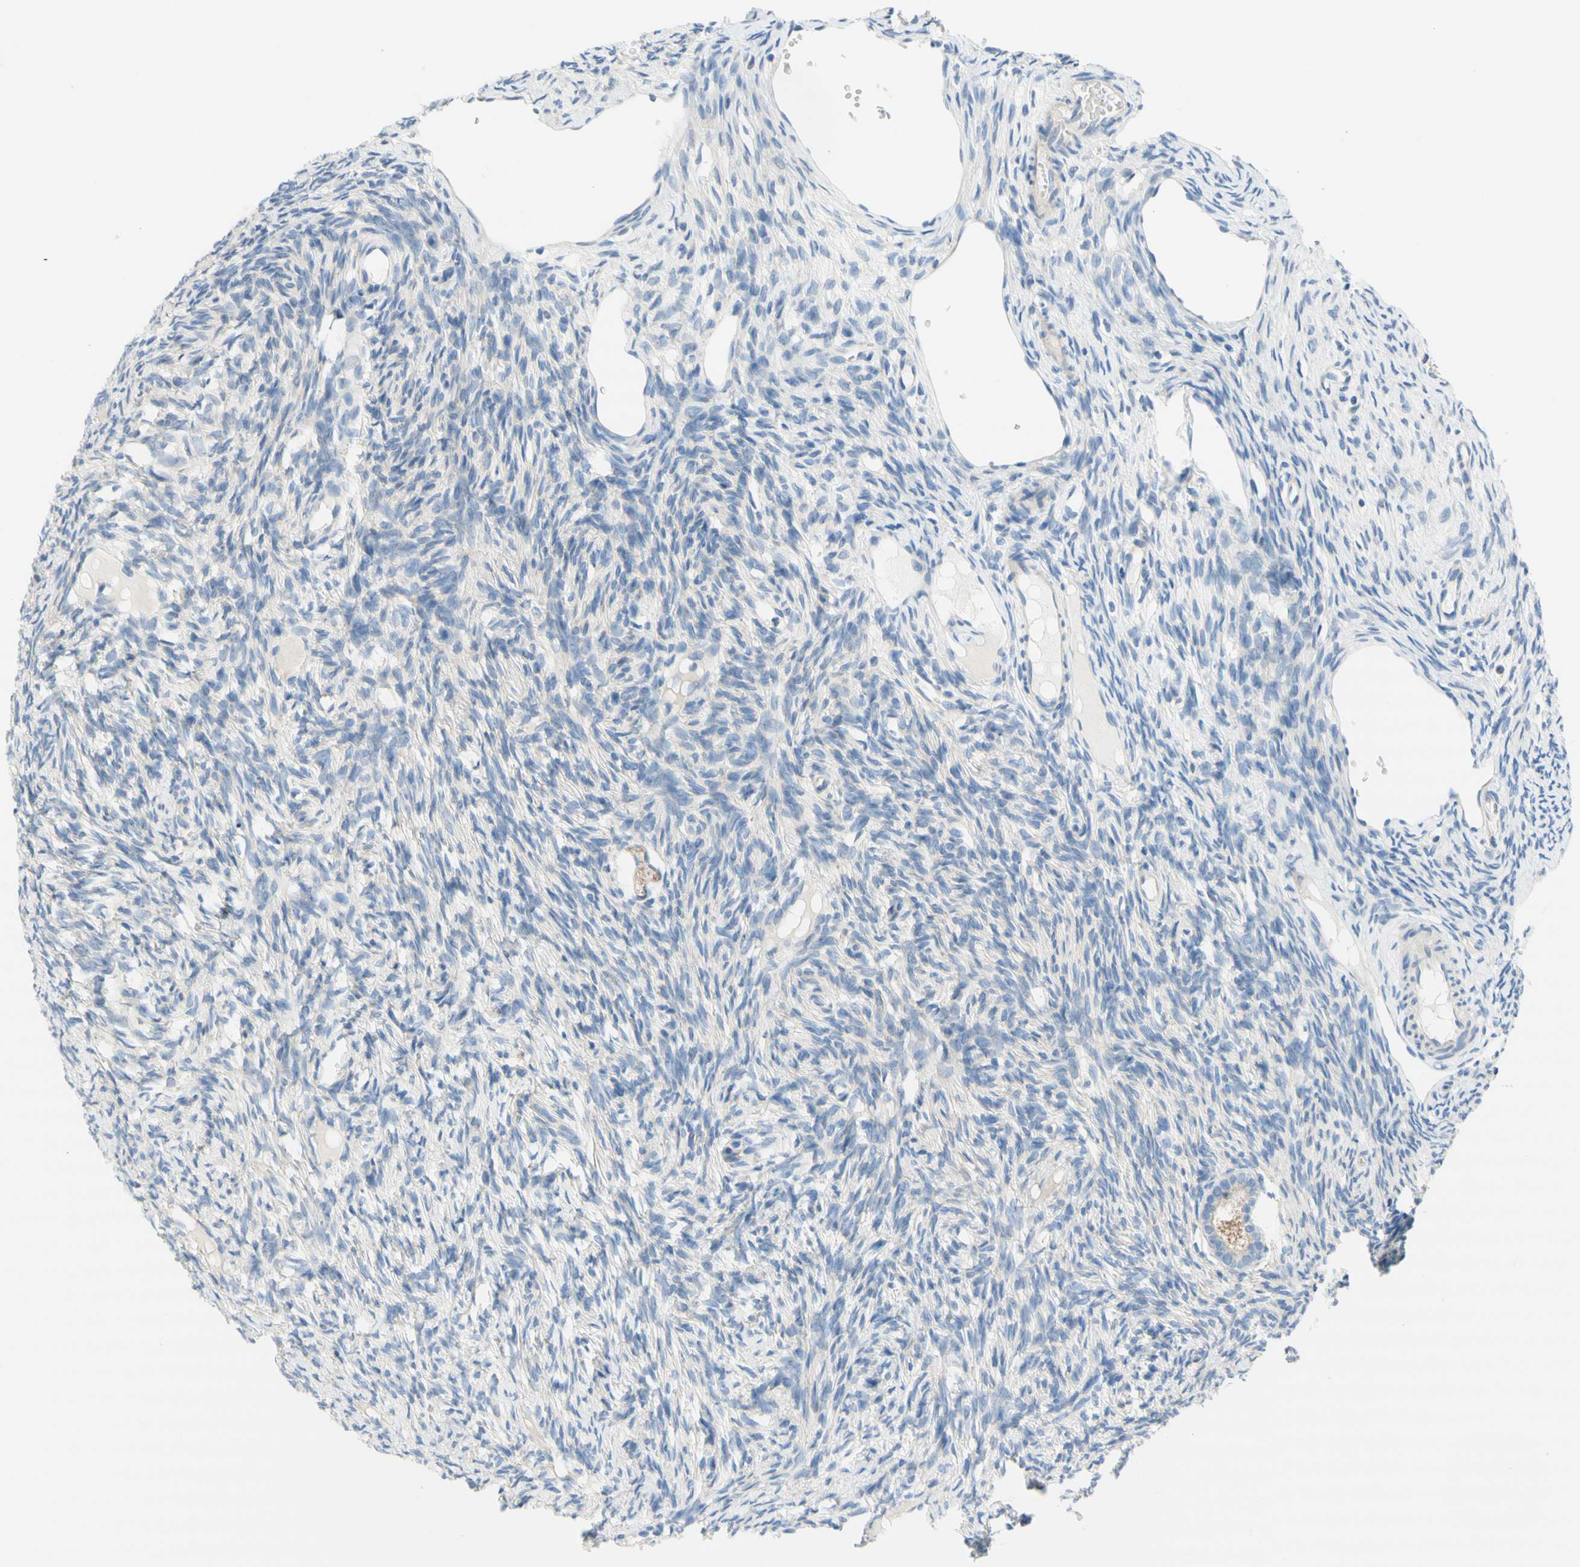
{"staining": {"intensity": "weak", "quantity": "<25%", "location": "cytoplasmic/membranous"}, "tissue": "ovary", "cell_type": "Follicle cells", "image_type": "normal", "snomed": [{"axis": "morphology", "description": "Normal tissue, NOS"}, {"axis": "topography", "description": "Ovary"}], "caption": "Immunohistochemistry photomicrograph of normal ovary: ovary stained with DAB (3,3'-diaminobenzidine) reveals no significant protein positivity in follicle cells.", "gene": "F3", "patient": {"sex": "female", "age": 33}}